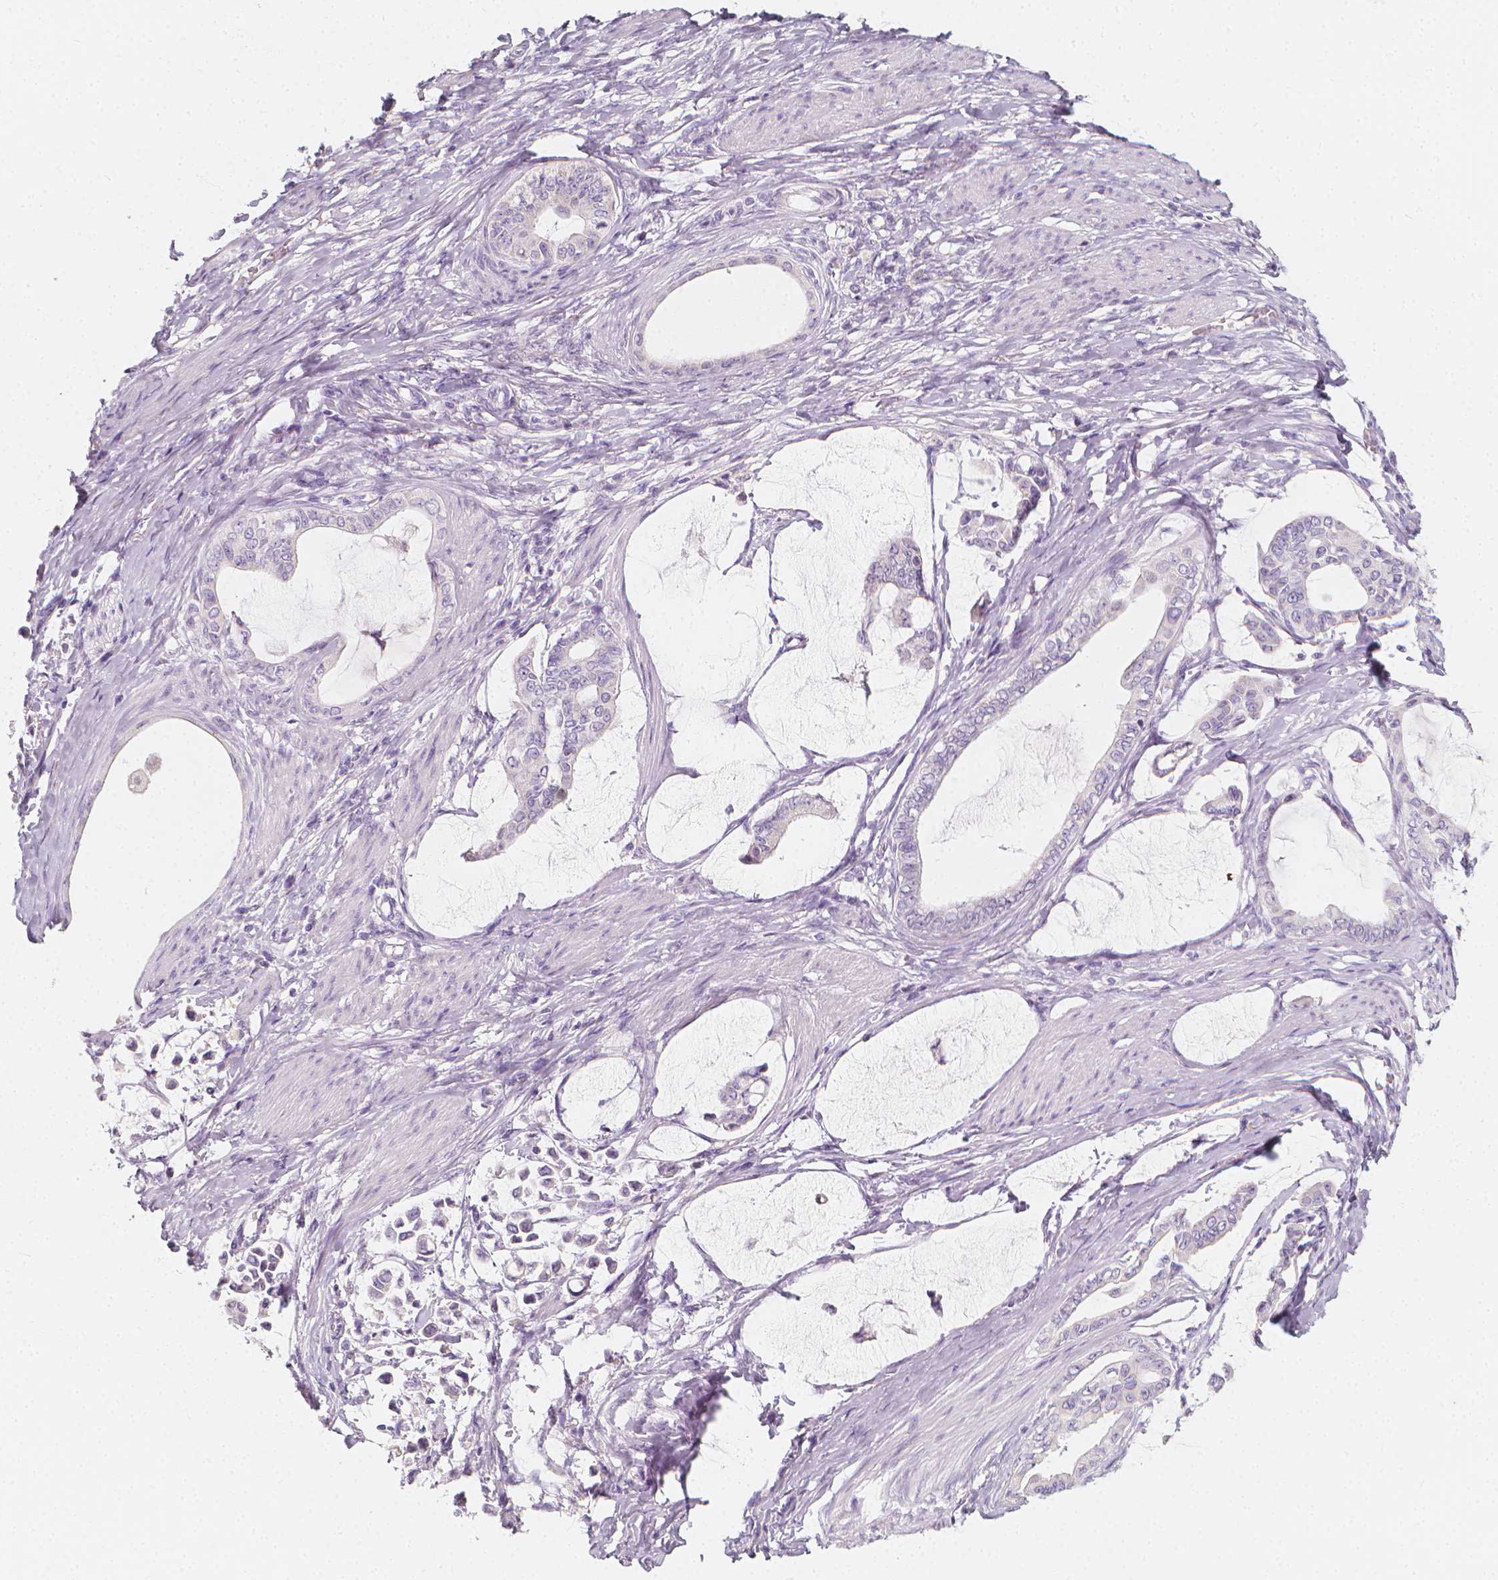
{"staining": {"intensity": "negative", "quantity": "none", "location": "none"}, "tissue": "stomach cancer", "cell_type": "Tumor cells", "image_type": "cancer", "snomed": [{"axis": "morphology", "description": "Adenocarcinoma, NOS"}, {"axis": "topography", "description": "Stomach"}], "caption": "The image reveals no significant expression in tumor cells of stomach adenocarcinoma.", "gene": "RBFOX1", "patient": {"sex": "male", "age": 82}}